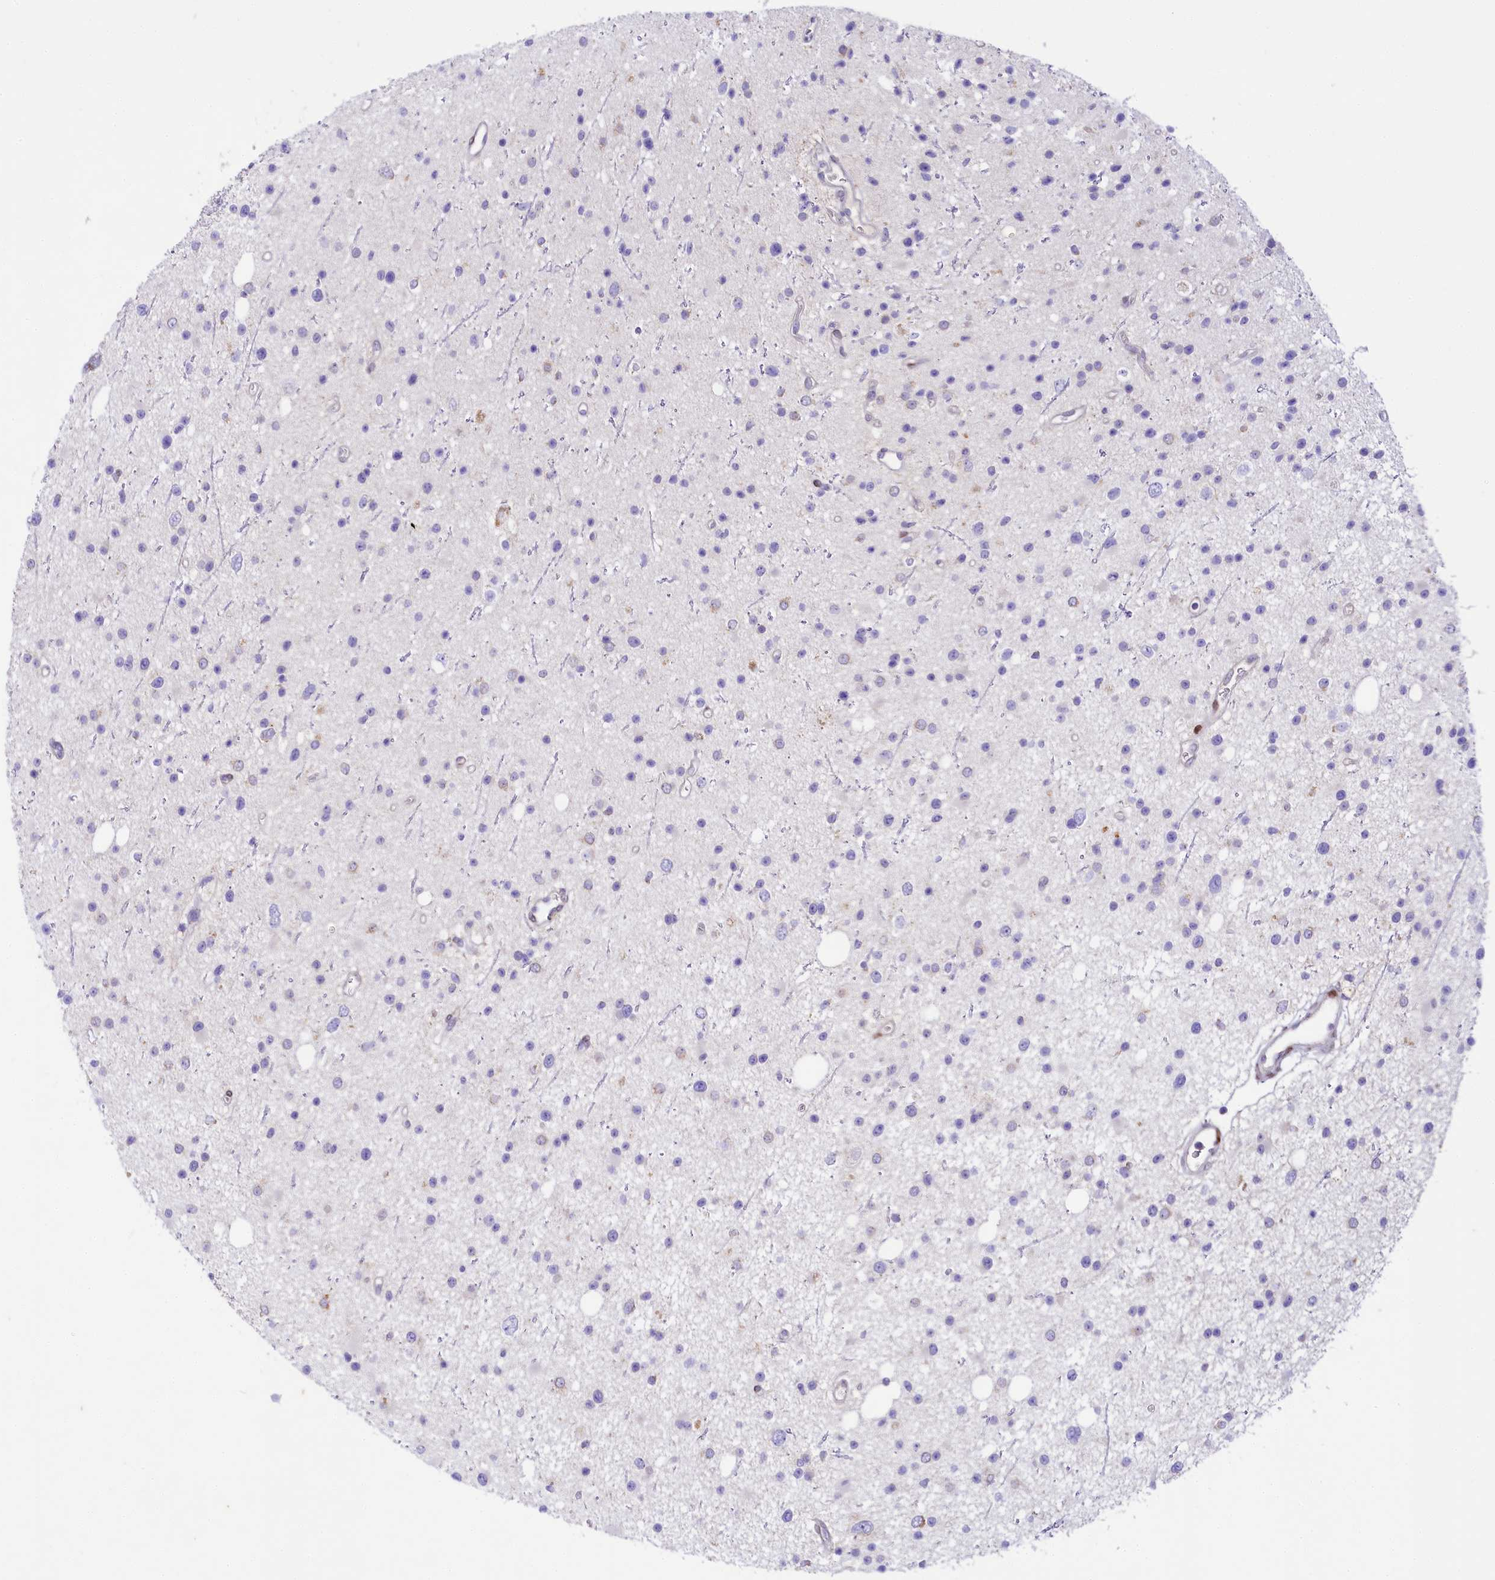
{"staining": {"intensity": "negative", "quantity": "none", "location": "none"}, "tissue": "glioma", "cell_type": "Tumor cells", "image_type": "cancer", "snomed": [{"axis": "morphology", "description": "Glioma, malignant, Low grade"}, {"axis": "topography", "description": "Cerebral cortex"}], "caption": "Tumor cells show no significant positivity in low-grade glioma (malignant). The staining was performed using DAB to visualize the protein expression in brown, while the nuclei were stained in blue with hematoxylin (Magnification: 20x).", "gene": "PPIP5K2", "patient": {"sex": "female", "age": 39}}